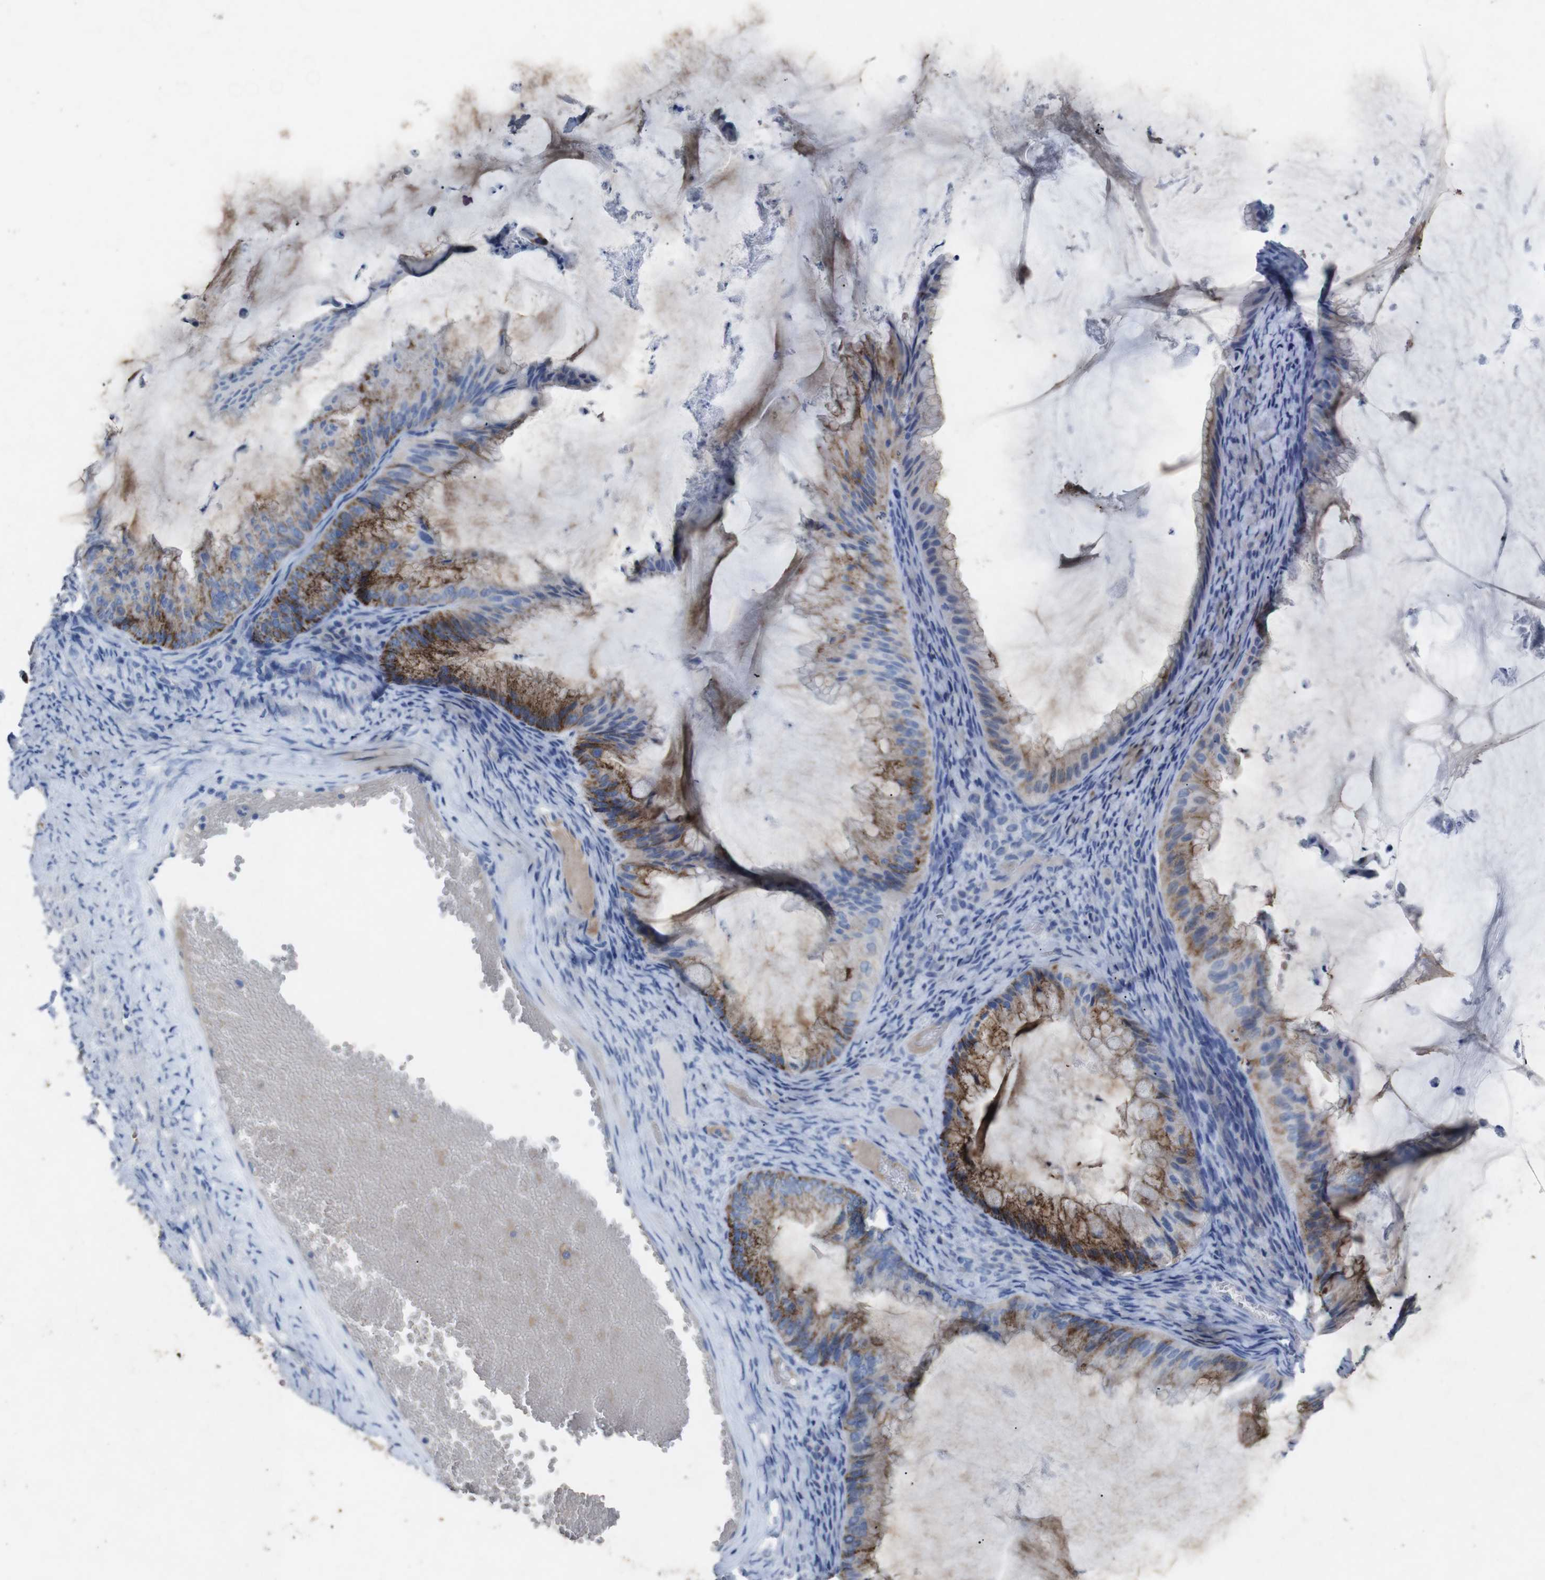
{"staining": {"intensity": "strong", "quantity": "25%-75%", "location": "cytoplasmic/membranous"}, "tissue": "ovarian cancer", "cell_type": "Tumor cells", "image_type": "cancer", "snomed": [{"axis": "morphology", "description": "Cystadenocarcinoma, mucinous, NOS"}, {"axis": "topography", "description": "Ovary"}], "caption": "Protein expression analysis of human ovarian cancer (mucinous cystadenocarcinoma) reveals strong cytoplasmic/membranous expression in approximately 25%-75% of tumor cells.", "gene": "GJB2", "patient": {"sex": "female", "age": 61}}